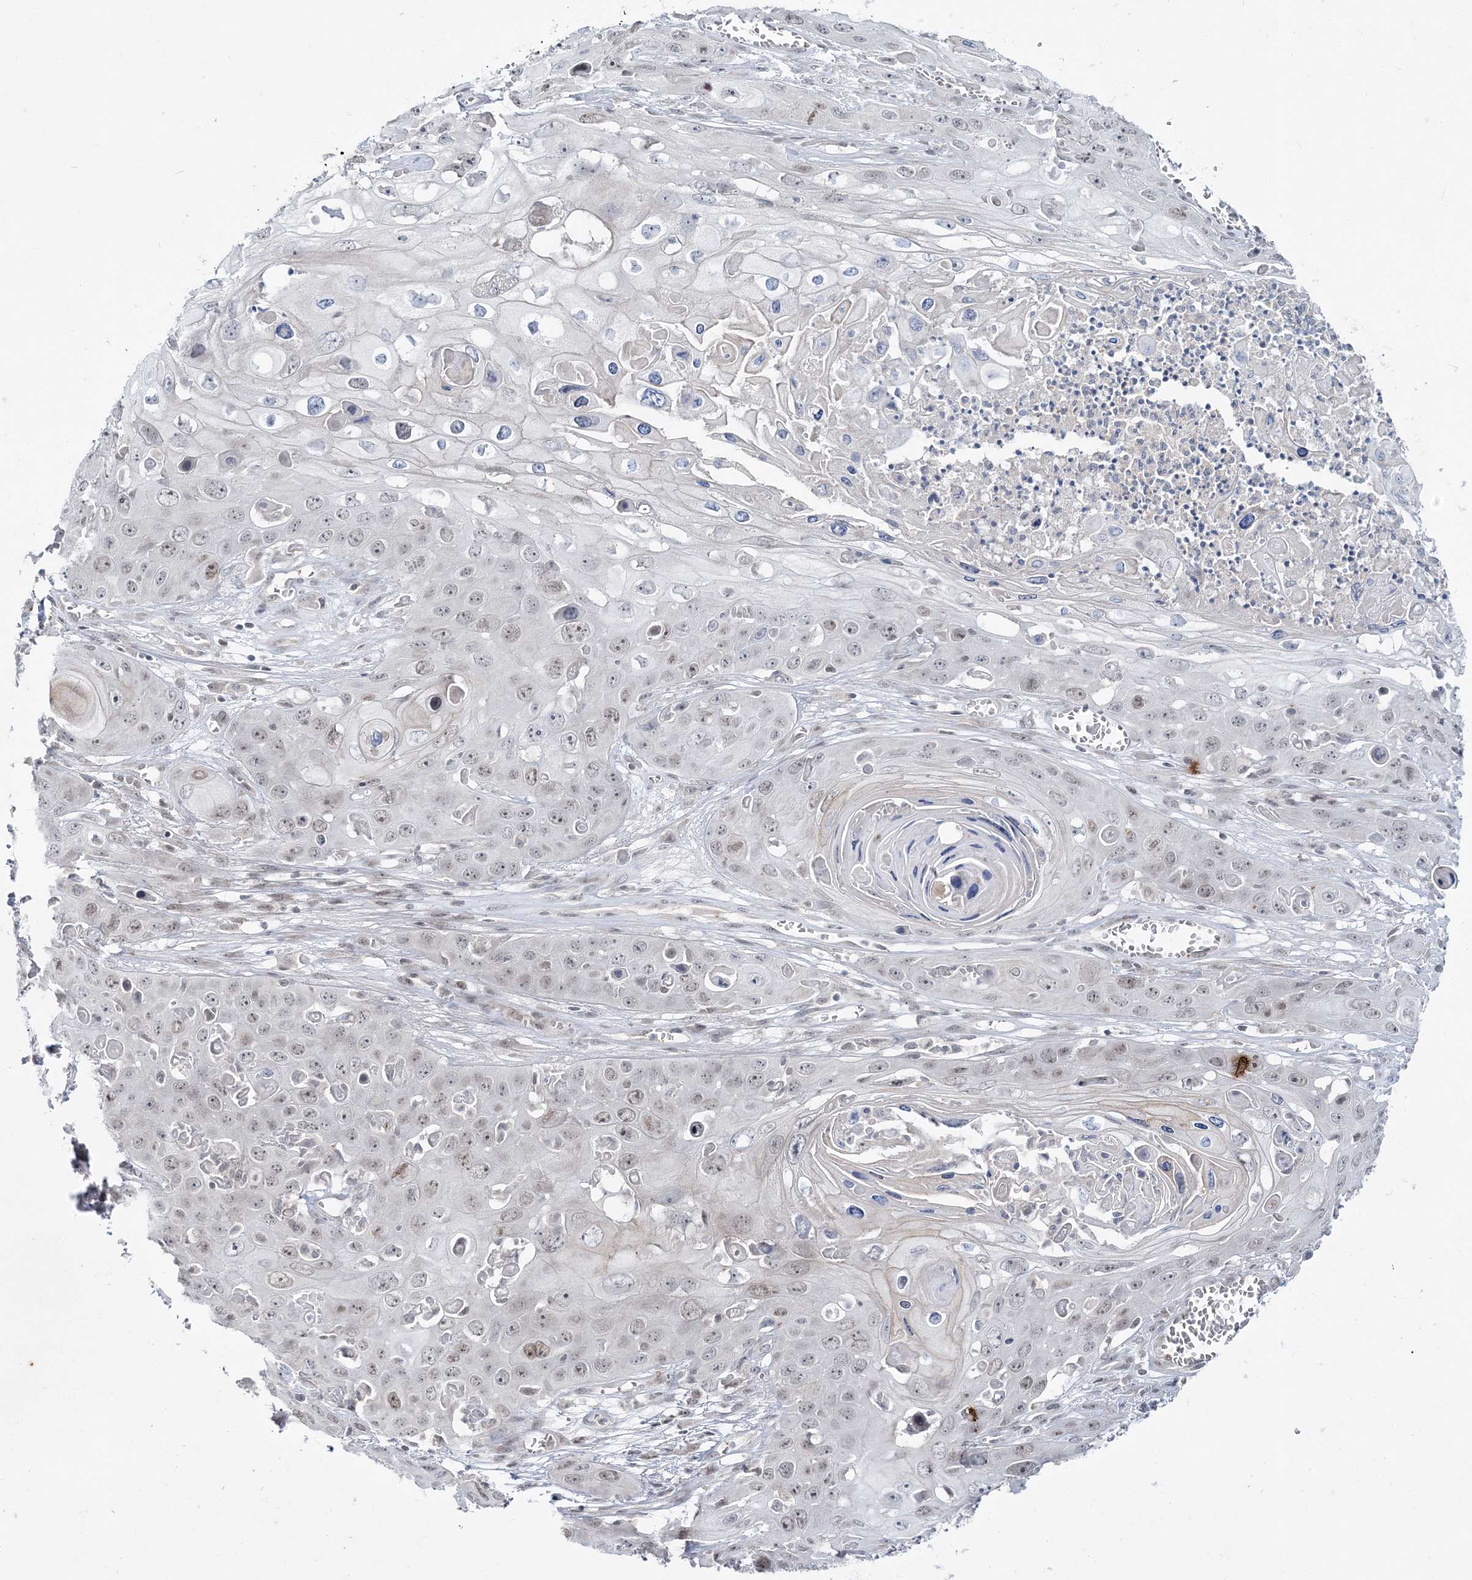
{"staining": {"intensity": "weak", "quantity": "25%-75%", "location": "nuclear"}, "tissue": "skin cancer", "cell_type": "Tumor cells", "image_type": "cancer", "snomed": [{"axis": "morphology", "description": "Squamous cell carcinoma, NOS"}, {"axis": "topography", "description": "Skin"}], "caption": "A histopathology image of skin cancer (squamous cell carcinoma) stained for a protein displays weak nuclear brown staining in tumor cells.", "gene": "LEXM", "patient": {"sex": "male", "age": 55}}